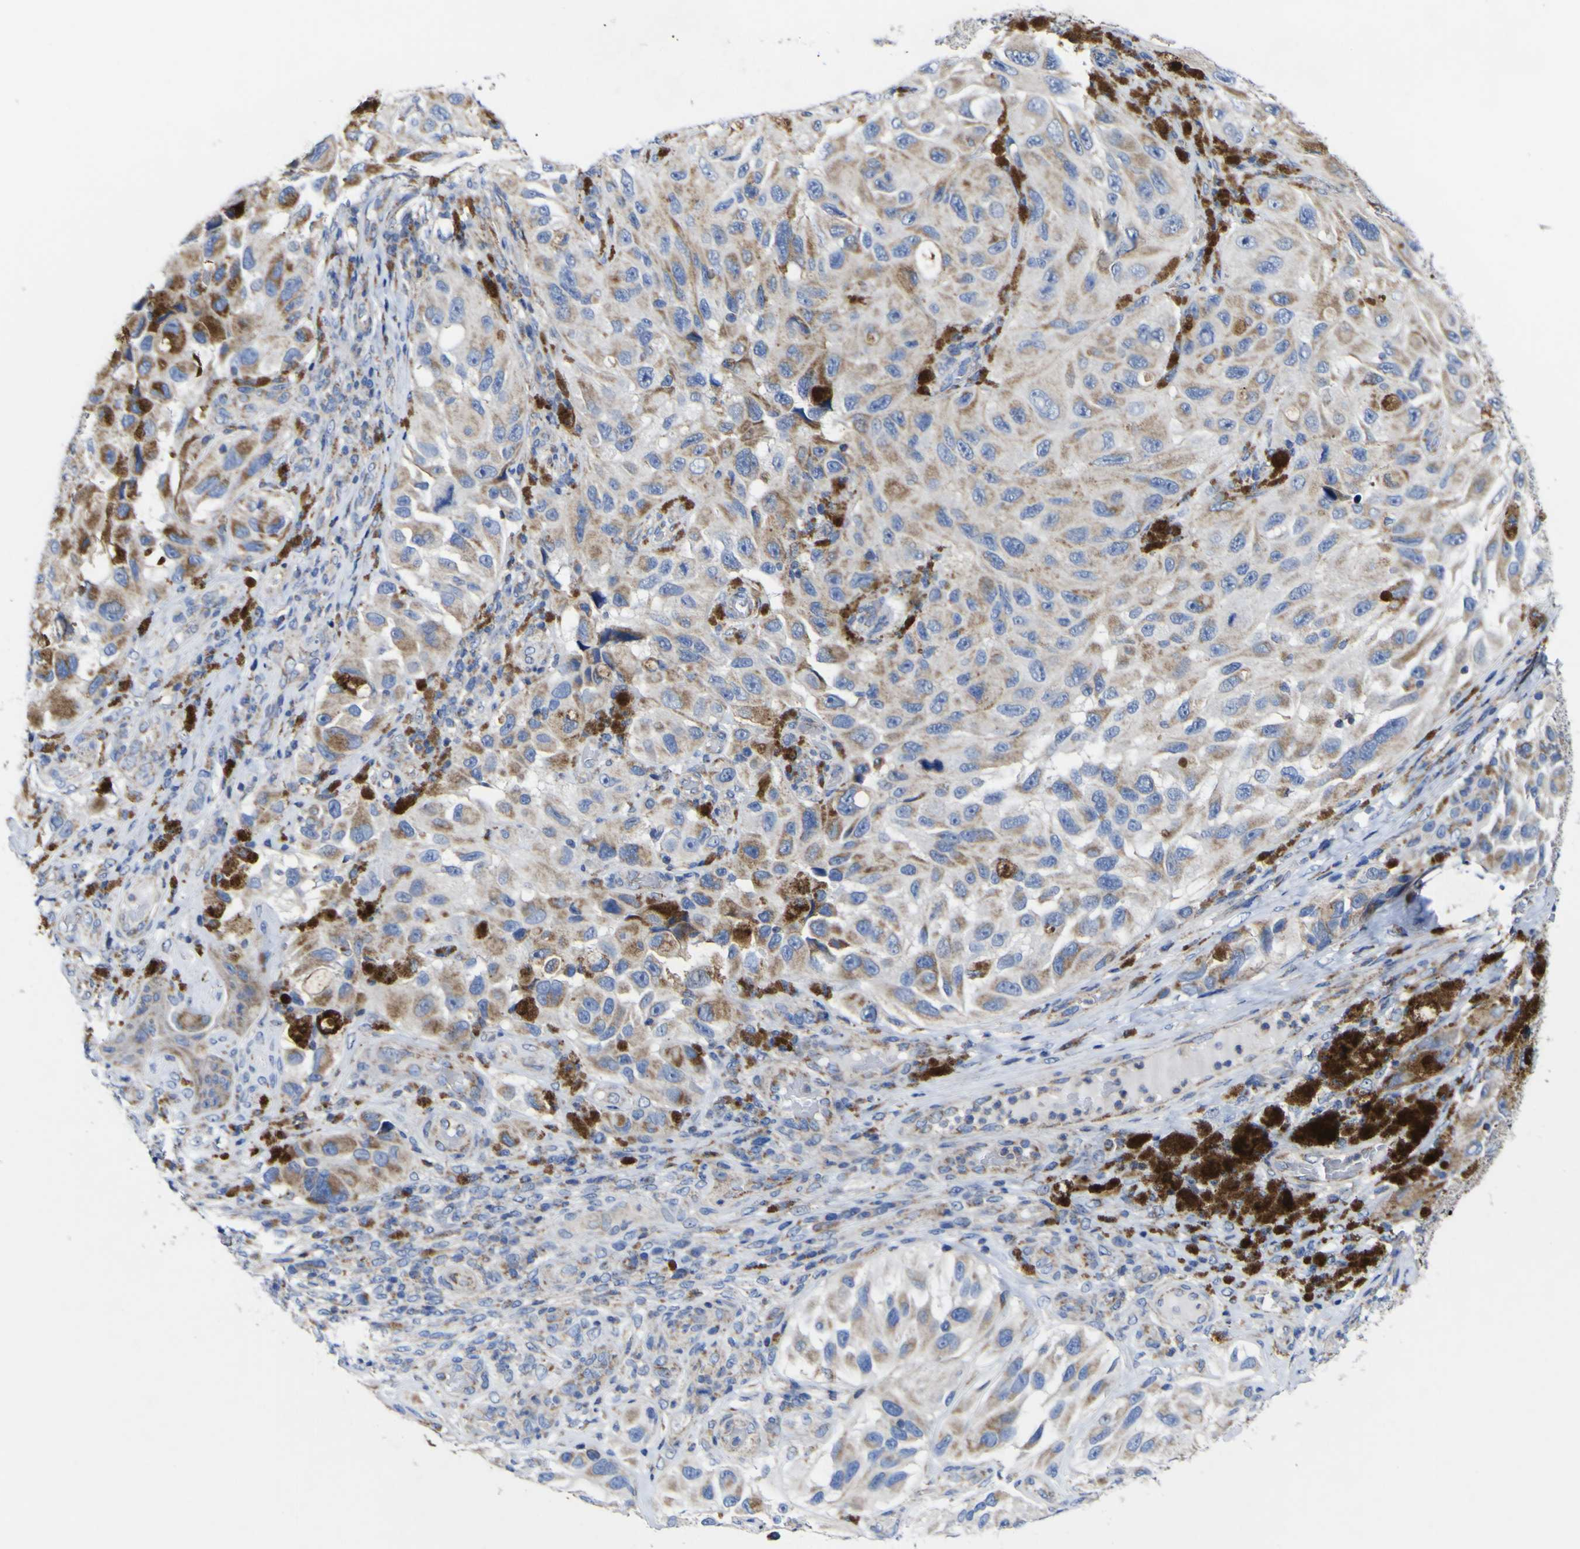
{"staining": {"intensity": "moderate", "quantity": ">75%", "location": "cytoplasmic/membranous"}, "tissue": "melanoma", "cell_type": "Tumor cells", "image_type": "cancer", "snomed": [{"axis": "morphology", "description": "Malignant melanoma, NOS"}, {"axis": "topography", "description": "Skin"}], "caption": "This image displays immunohistochemistry staining of melanoma, with medium moderate cytoplasmic/membranous staining in about >75% of tumor cells.", "gene": "CCDC90B", "patient": {"sex": "female", "age": 73}}